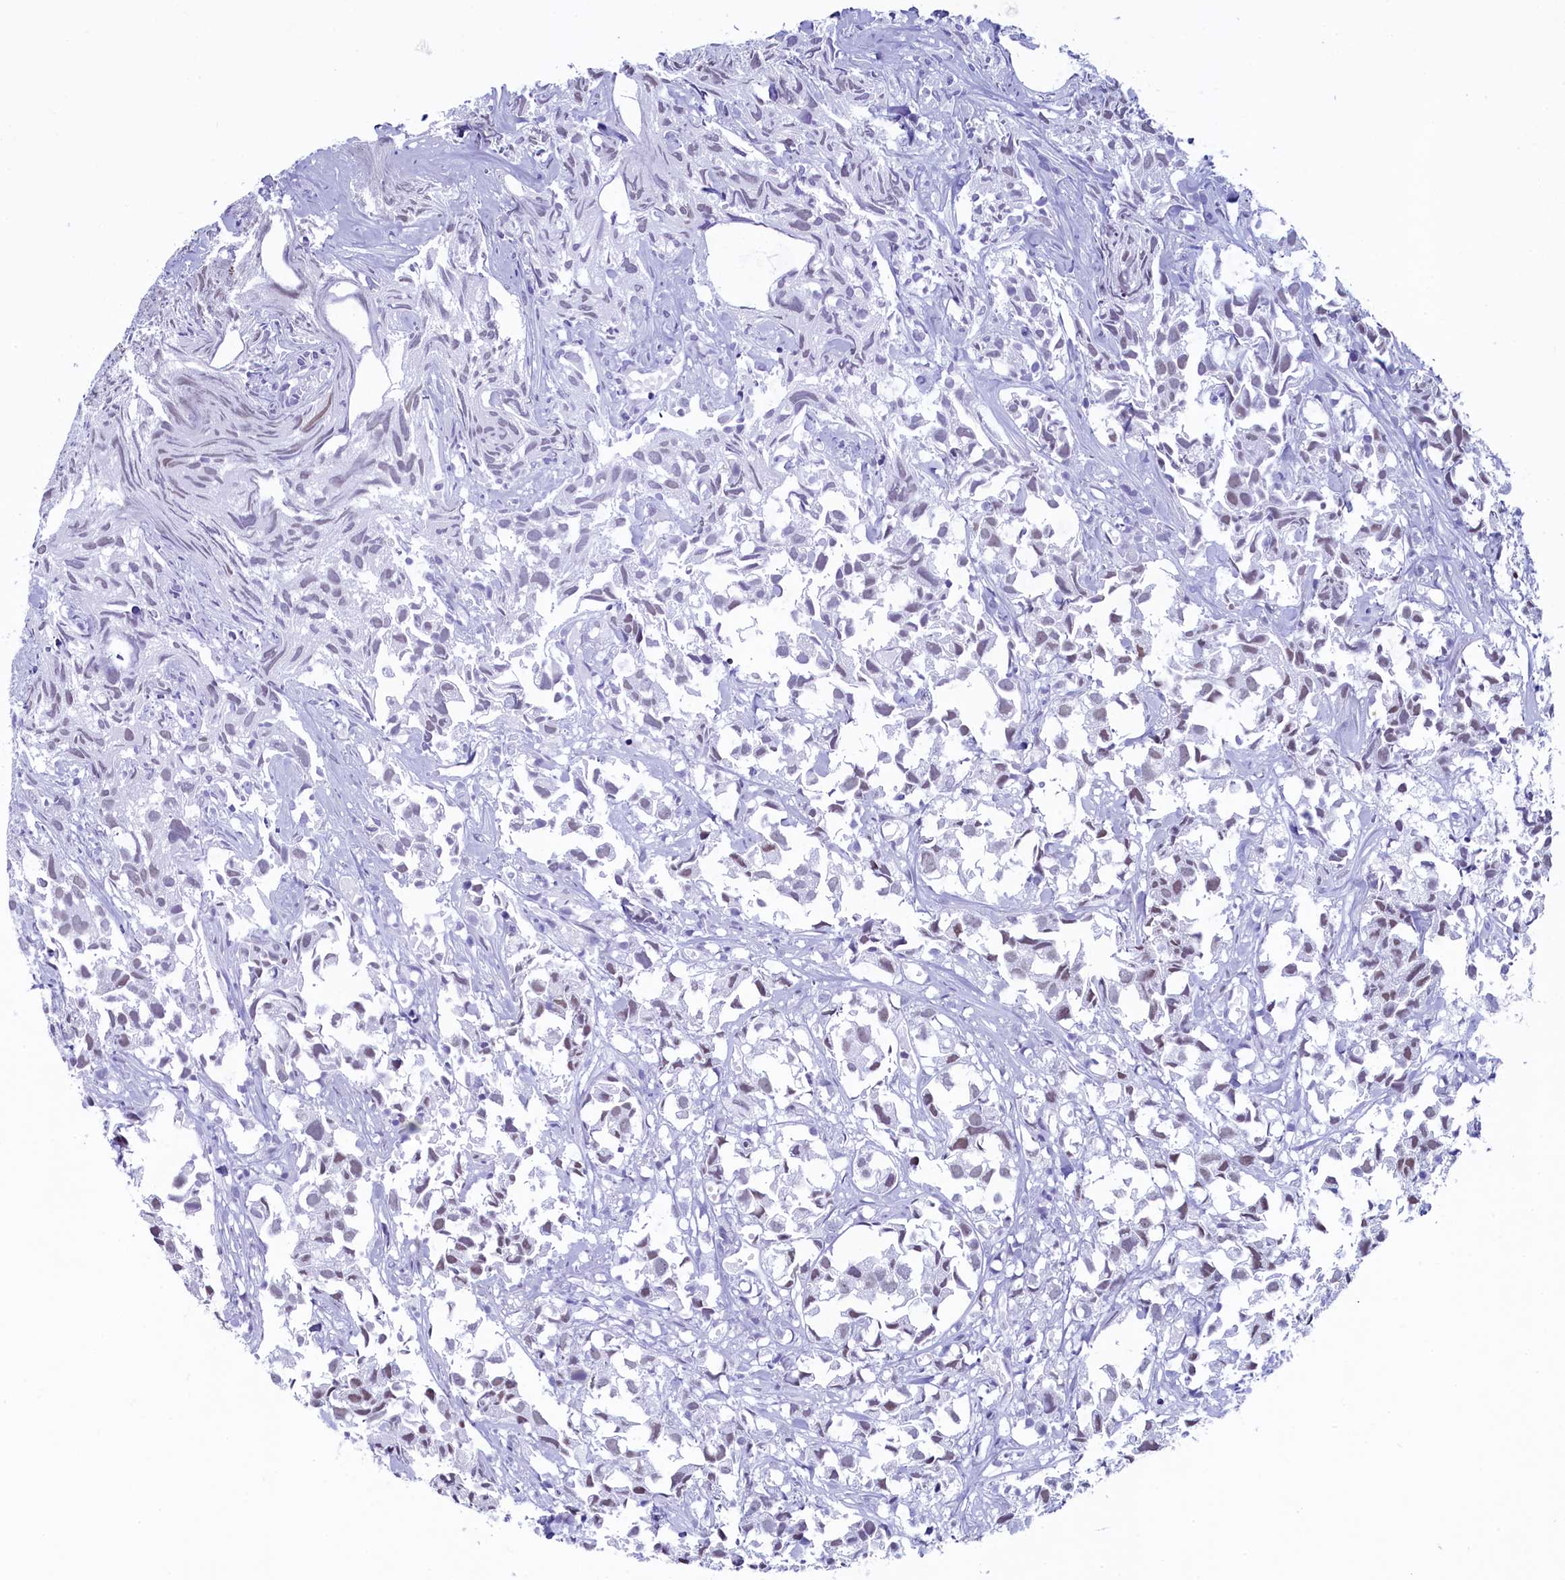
{"staining": {"intensity": "weak", "quantity": "25%-75%", "location": "nuclear"}, "tissue": "urothelial cancer", "cell_type": "Tumor cells", "image_type": "cancer", "snomed": [{"axis": "morphology", "description": "Urothelial carcinoma, High grade"}, {"axis": "topography", "description": "Urinary bladder"}], "caption": "Protein staining of urothelial carcinoma (high-grade) tissue exhibits weak nuclear expression in approximately 25%-75% of tumor cells.", "gene": "SUGP2", "patient": {"sex": "female", "age": 75}}